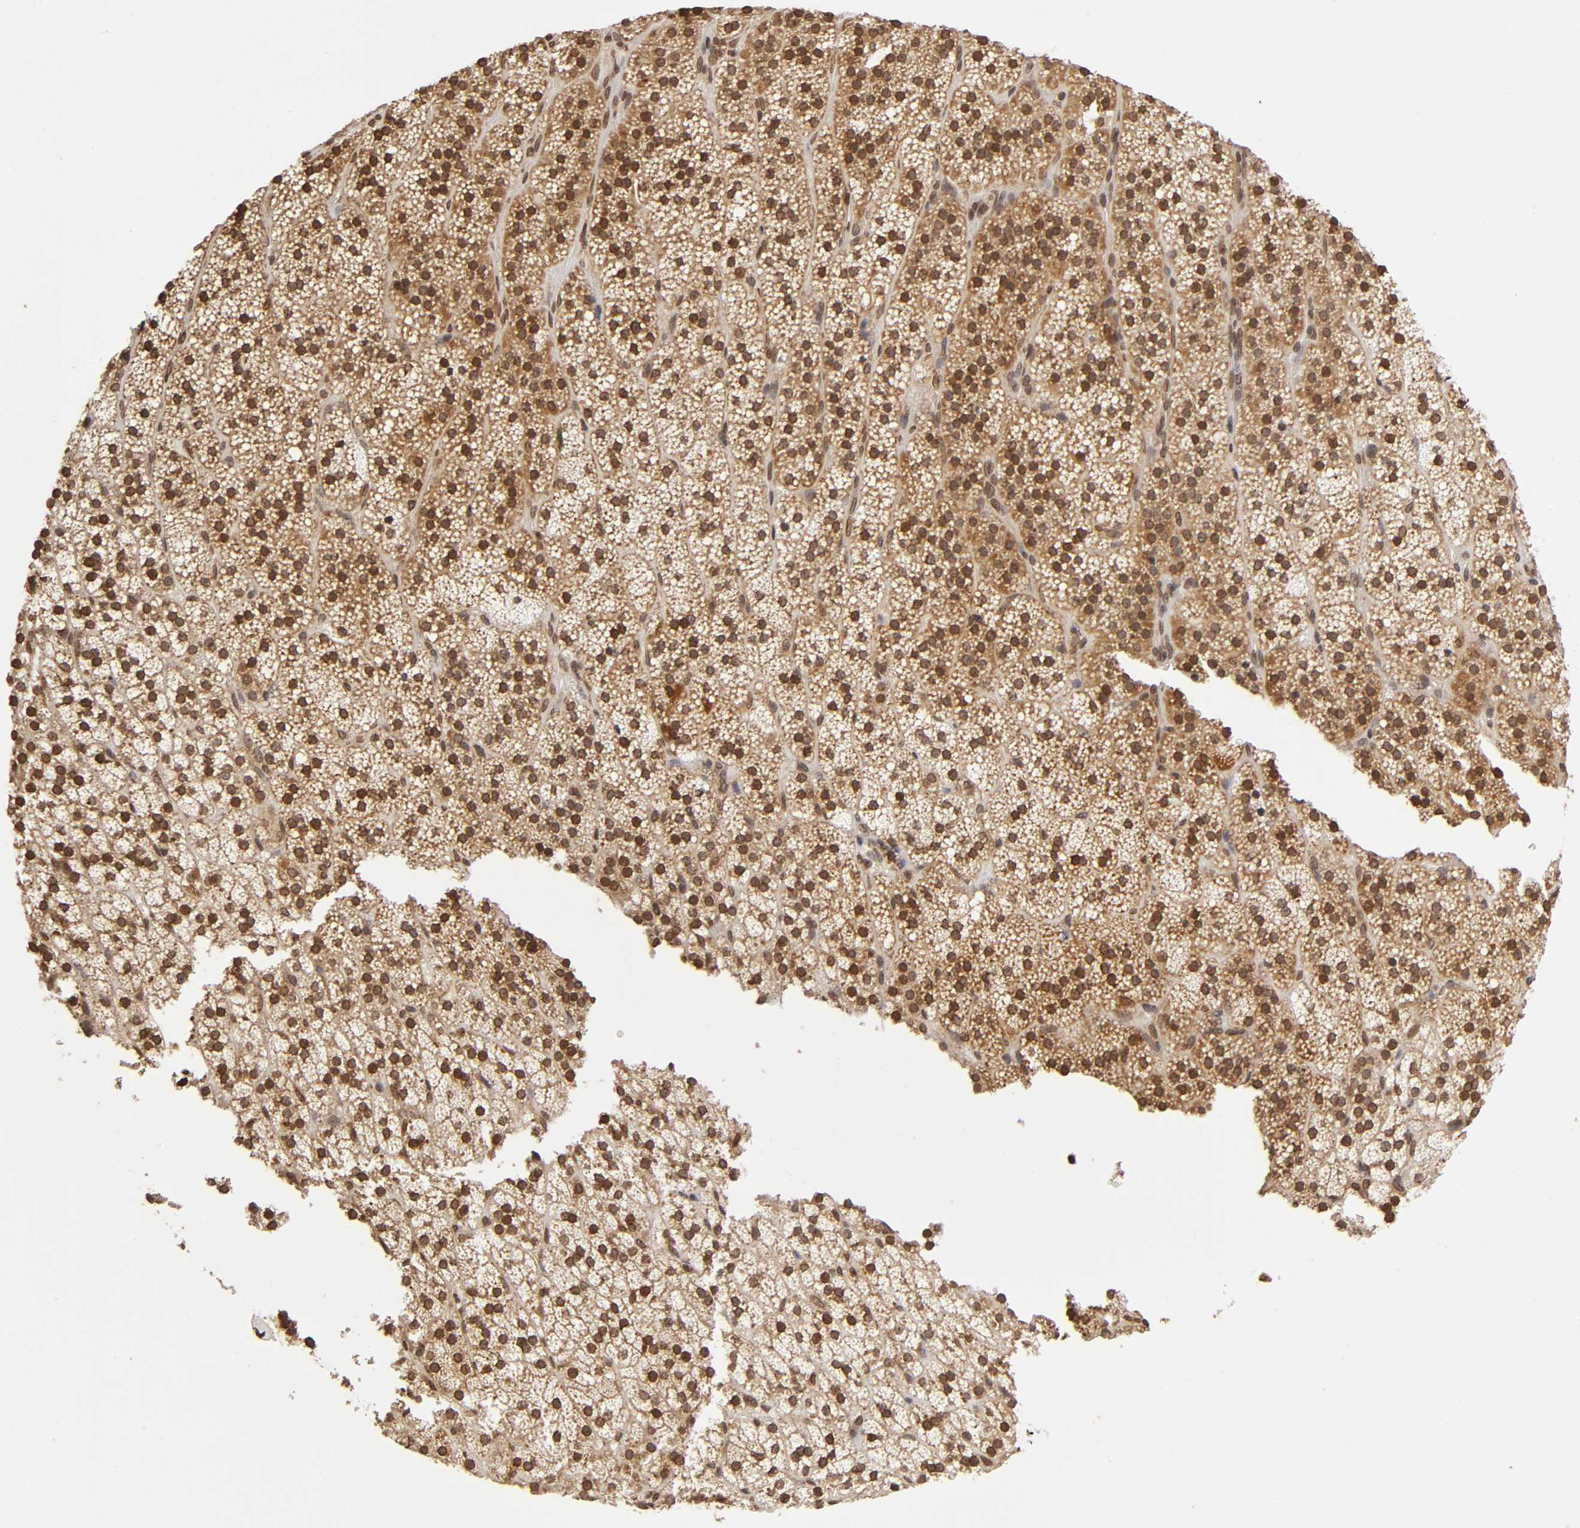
{"staining": {"intensity": "moderate", "quantity": ">75%", "location": "cytoplasmic/membranous"}, "tissue": "adrenal gland", "cell_type": "Glandular cells", "image_type": "normal", "snomed": [{"axis": "morphology", "description": "Normal tissue, NOS"}, {"axis": "topography", "description": "Adrenal gland"}], "caption": "IHC (DAB) staining of unremarkable human adrenal gland displays moderate cytoplasmic/membranous protein expression in approximately >75% of glandular cells. Immunohistochemistry (ihc) stains the protein of interest in brown and the nuclei are stained blue.", "gene": "MLLT6", "patient": {"sex": "male", "age": 35}}